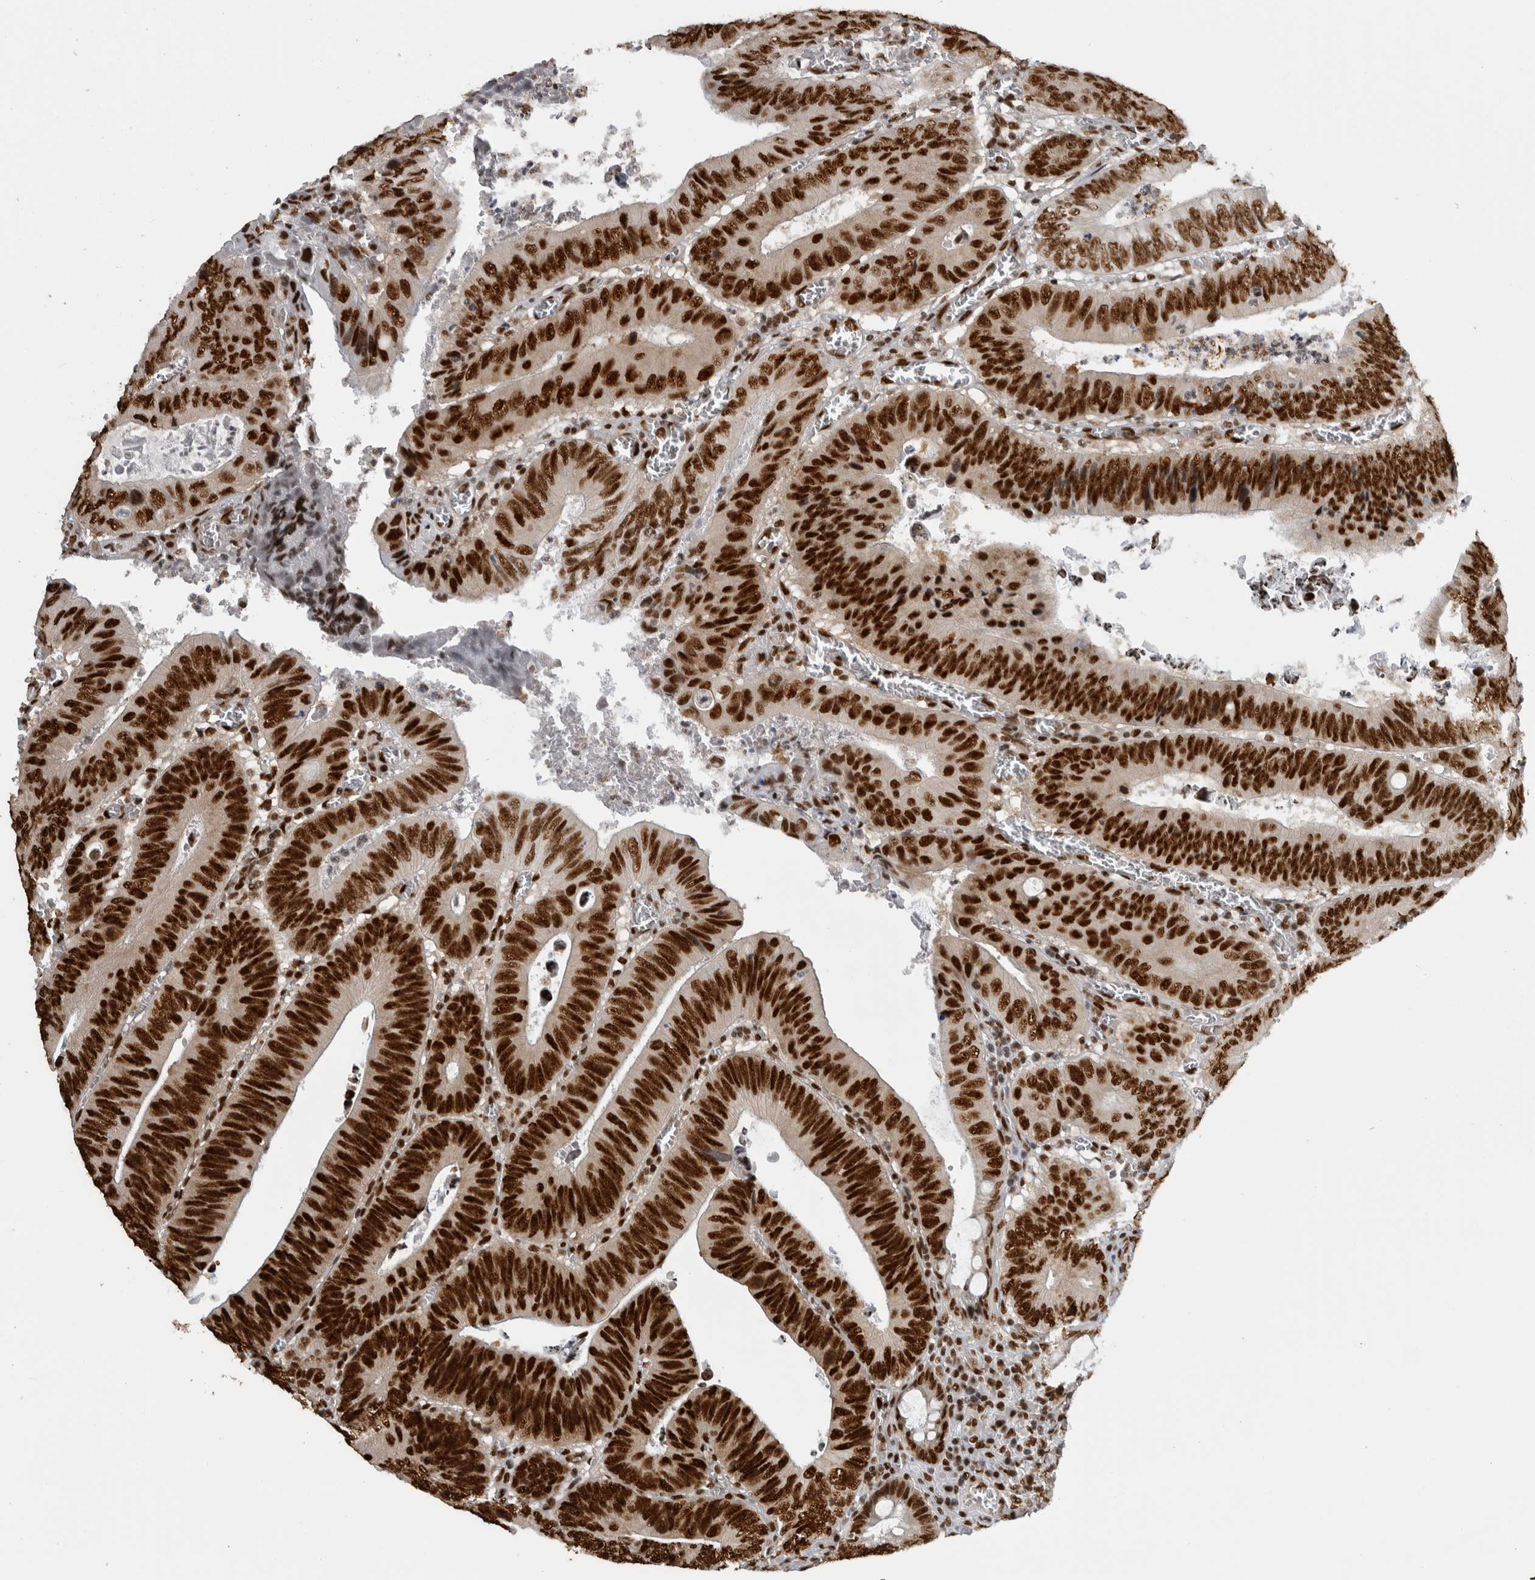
{"staining": {"intensity": "strong", "quantity": ">75%", "location": "nuclear"}, "tissue": "colorectal cancer", "cell_type": "Tumor cells", "image_type": "cancer", "snomed": [{"axis": "morphology", "description": "Inflammation, NOS"}, {"axis": "morphology", "description": "Adenocarcinoma, NOS"}, {"axis": "topography", "description": "Colon"}], "caption": "Brown immunohistochemical staining in colorectal adenocarcinoma shows strong nuclear staining in approximately >75% of tumor cells.", "gene": "ZSCAN2", "patient": {"sex": "male", "age": 72}}